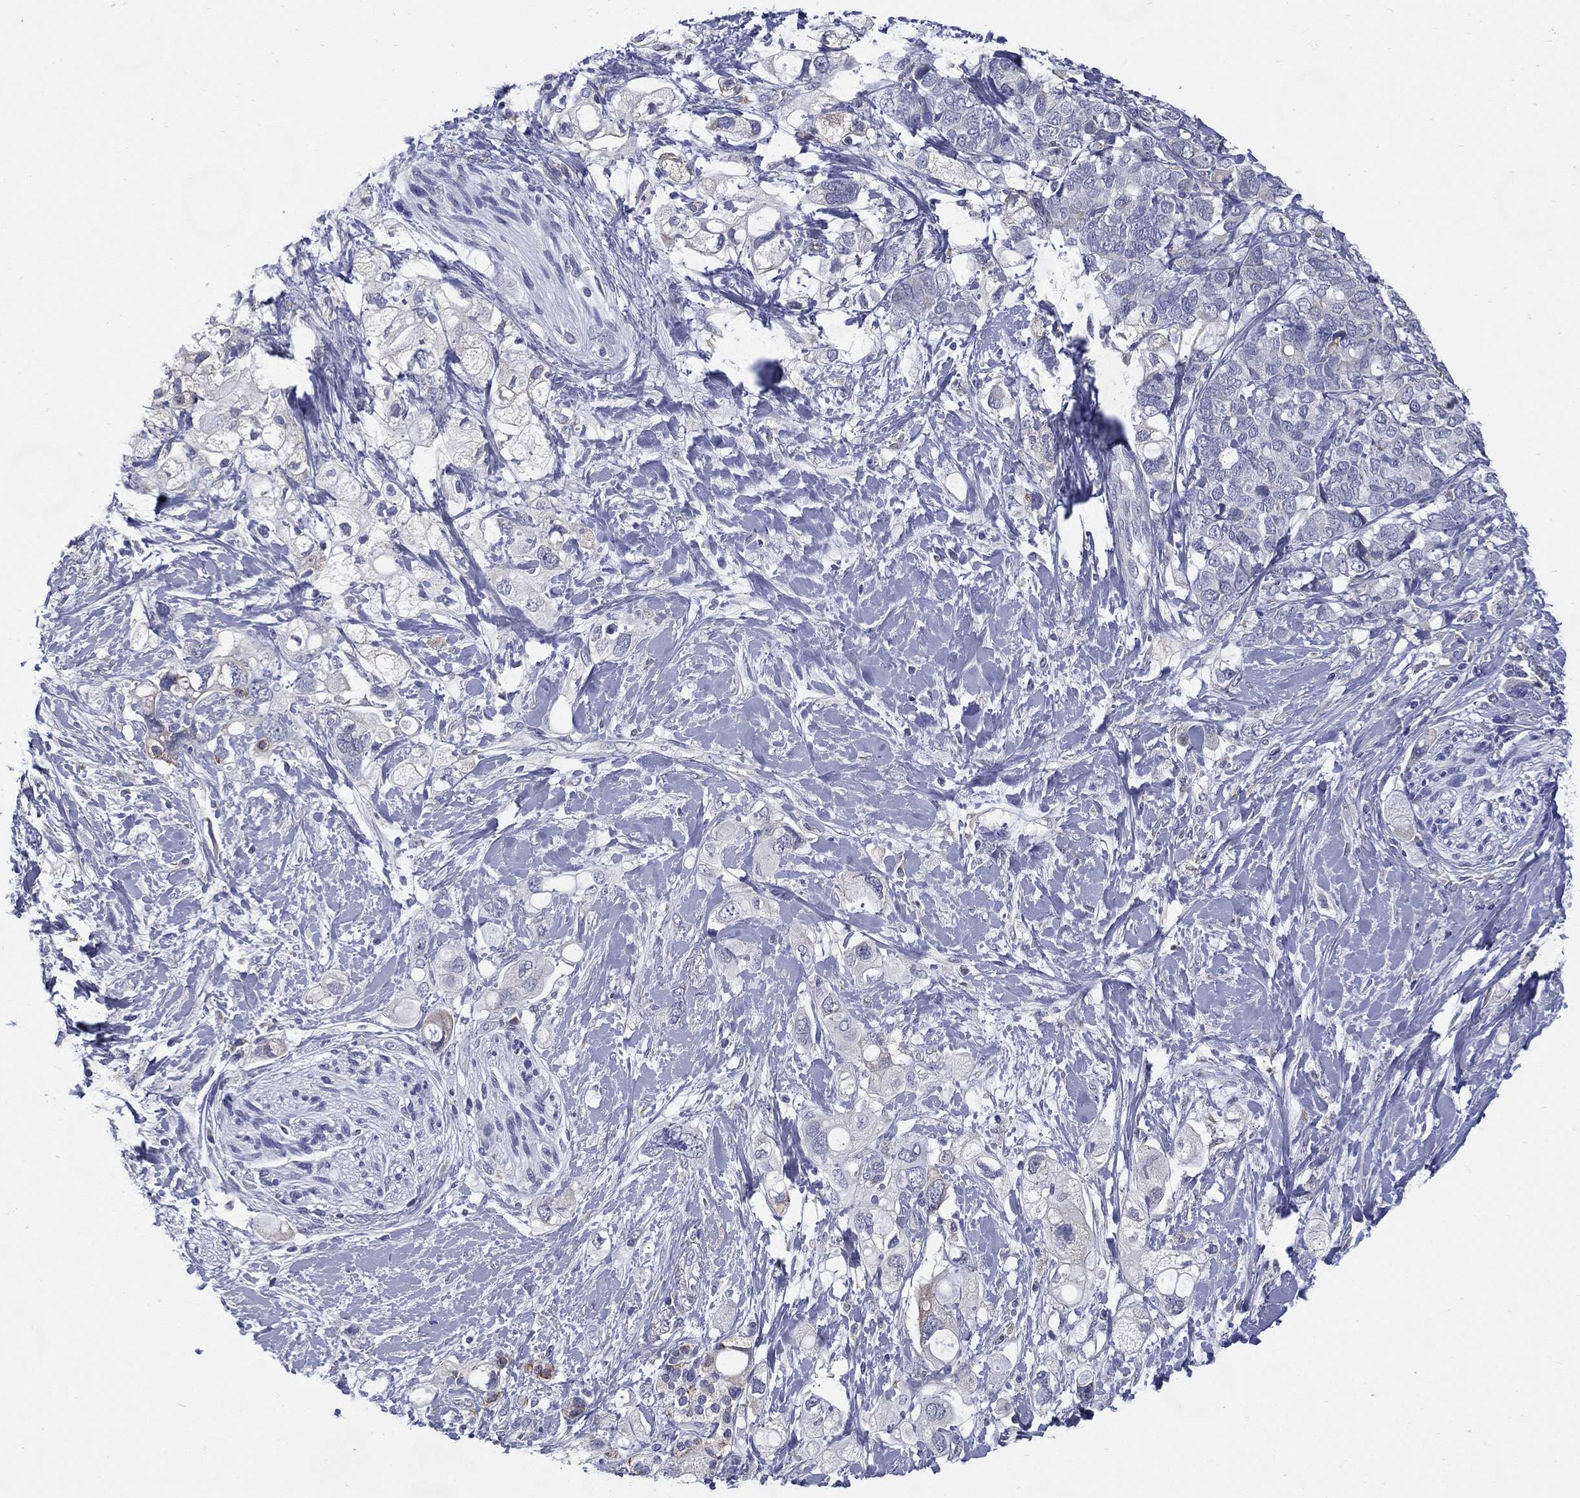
{"staining": {"intensity": "negative", "quantity": "none", "location": "none"}, "tissue": "pancreatic cancer", "cell_type": "Tumor cells", "image_type": "cancer", "snomed": [{"axis": "morphology", "description": "Adenocarcinoma, NOS"}, {"axis": "topography", "description": "Pancreas"}], "caption": "The IHC image has no significant expression in tumor cells of pancreatic cancer (adenocarcinoma) tissue.", "gene": "C19orf18", "patient": {"sex": "female", "age": 56}}